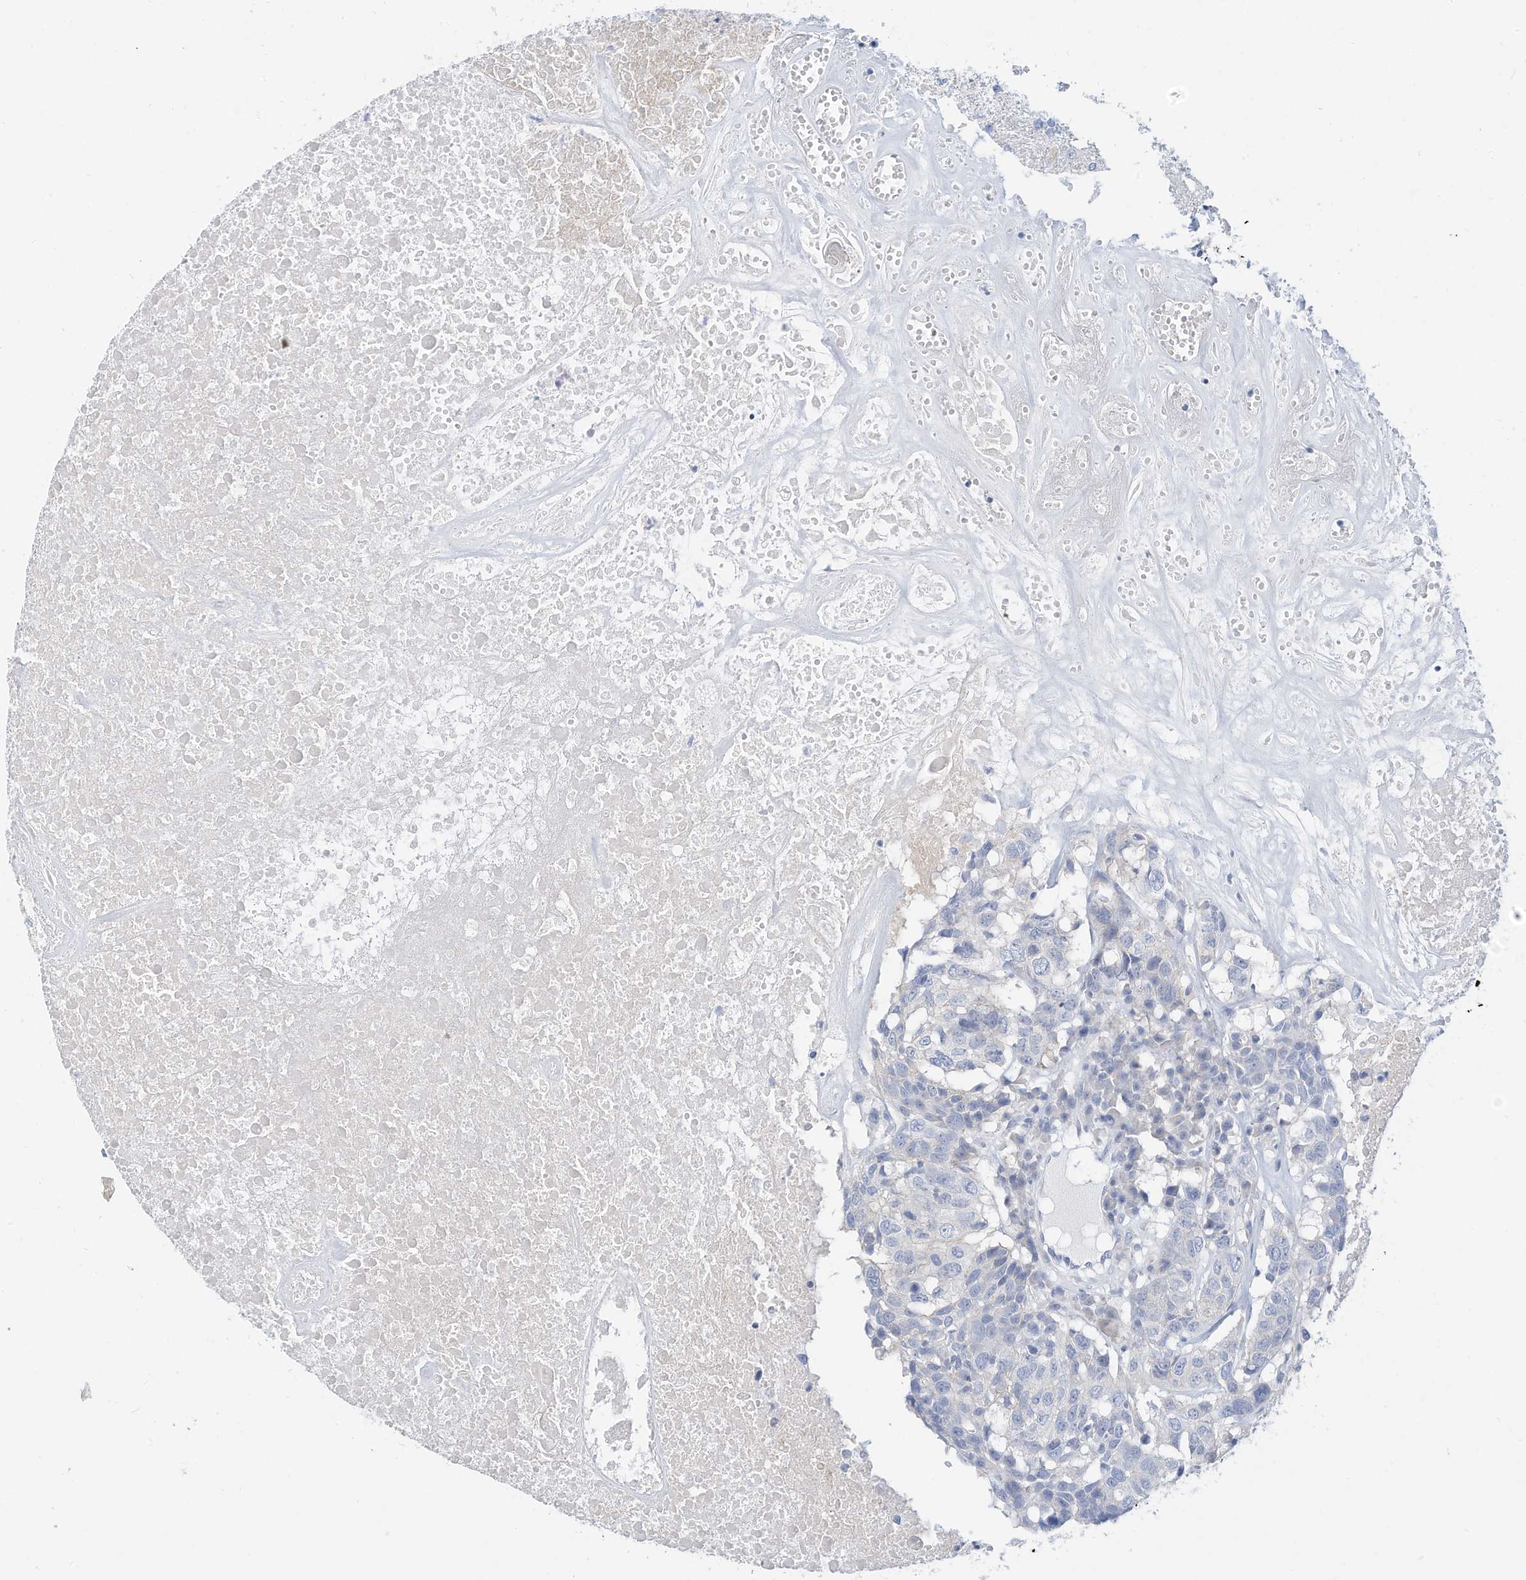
{"staining": {"intensity": "negative", "quantity": "none", "location": "none"}, "tissue": "head and neck cancer", "cell_type": "Tumor cells", "image_type": "cancer", "snomed": [{"axis": "morphology", "description": "Squamous cell carcinoma, NOS"}, {"axis": "topography", "description": "Head-Neck"}], "caption": "Immunohistochemistry (IHC) image of human head and neck cancer stained for a protein (brown), which exhibits no staining in tumor cells.", "gene": "SPOCD1", "patient": {"sex": "male", "age": 66}}